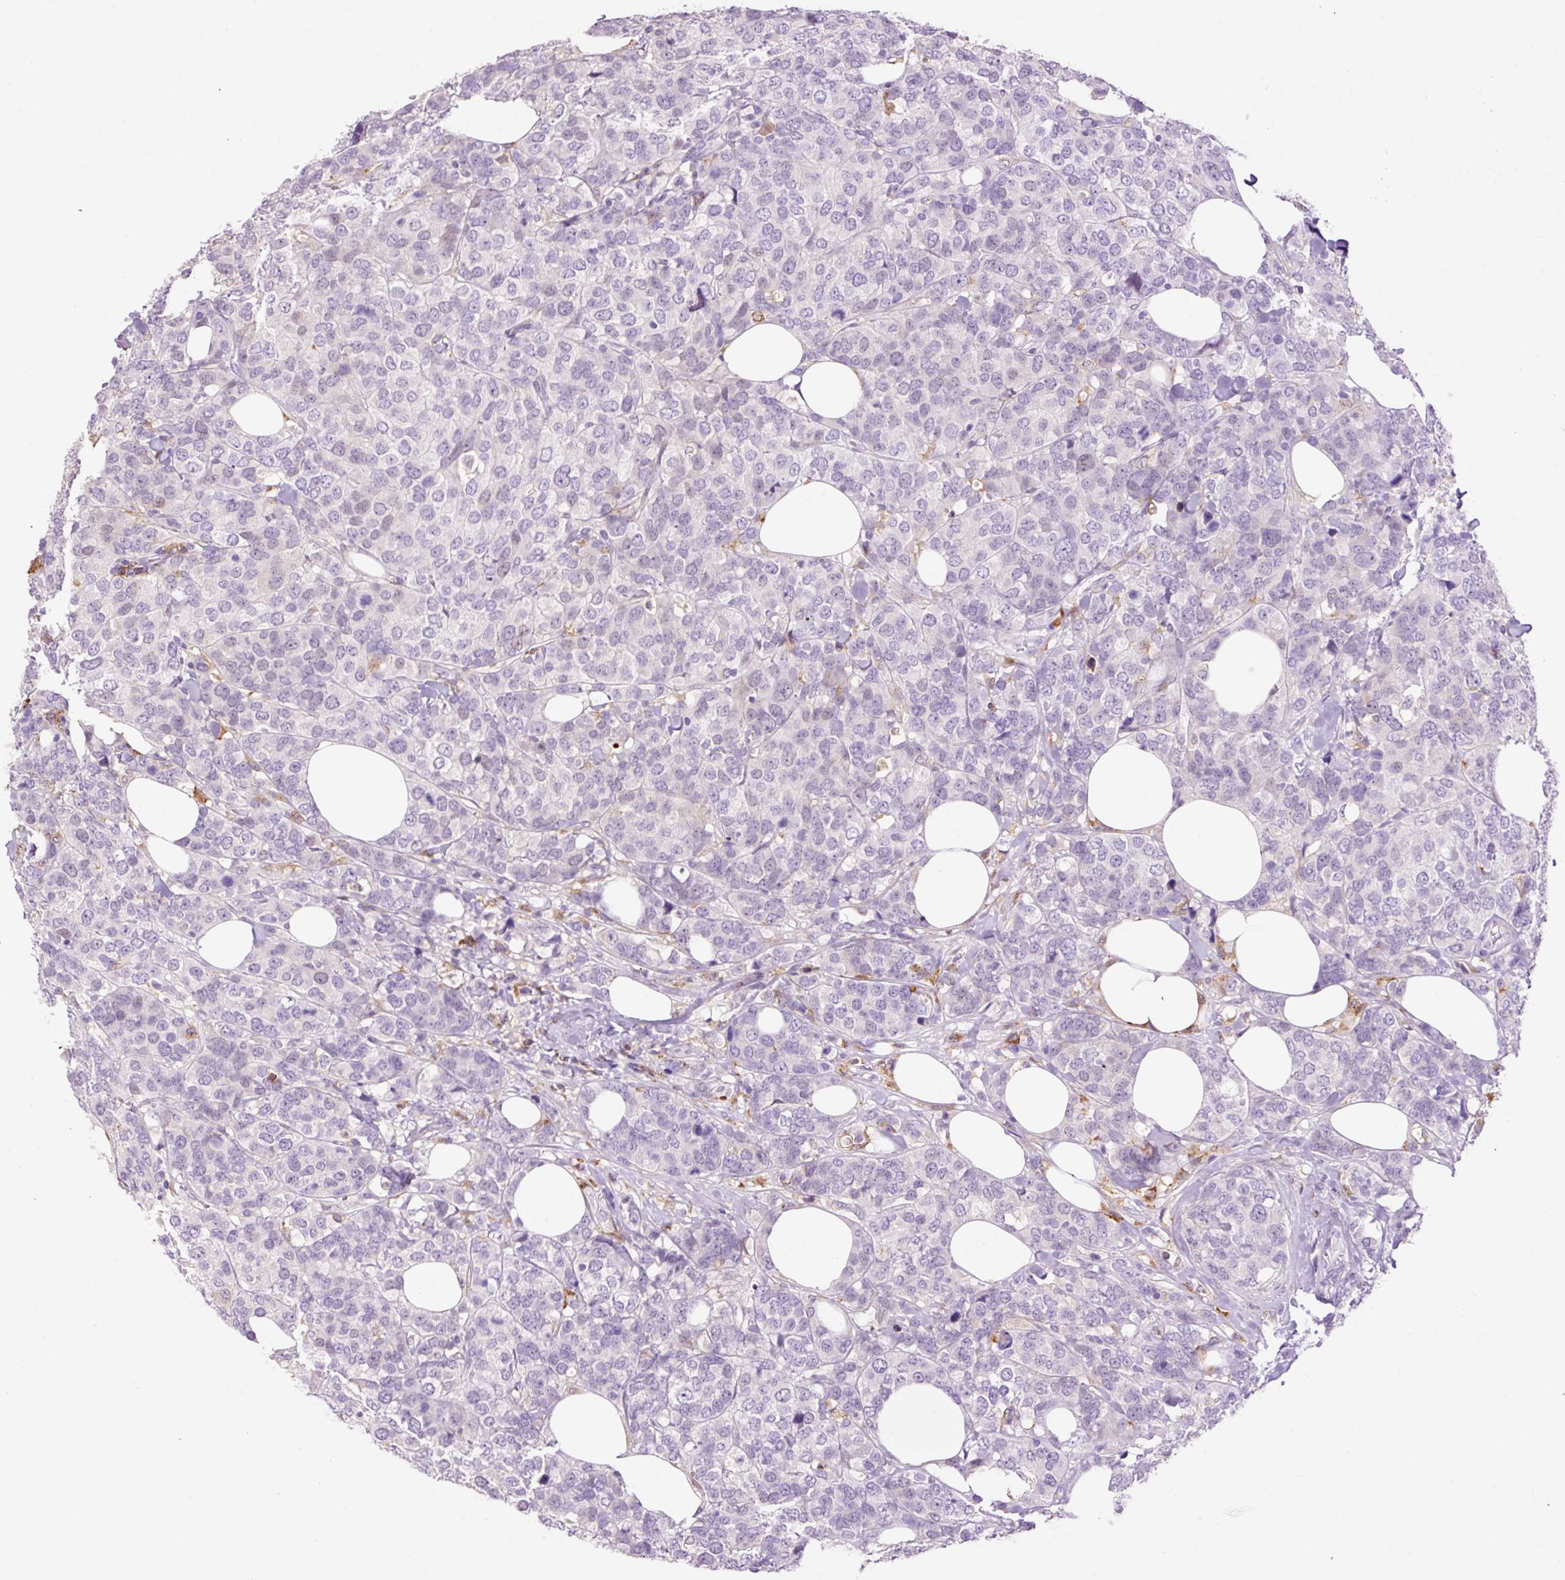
{"staining": {"intensity": "negative", "quantity": "none", "location": "none"}, "tissue": "breast cancer", "cell_type": "Tumor cells", "image_type": "cancer", "snomed": [{"axis": "morphology", "description": "Lobular carcinoma"}, {"axis": "topography", "description": "Breast"}], "caption": "An image of human breast lobular carcinoma is negative for staining in tumor cells. (DAB (3,3'-diaminobenzidine) immunohistochemistry visualized using brightfield microscopy, high magnification).", "gene": "LY86", "patient": {"sex": "female", "age": 59}}